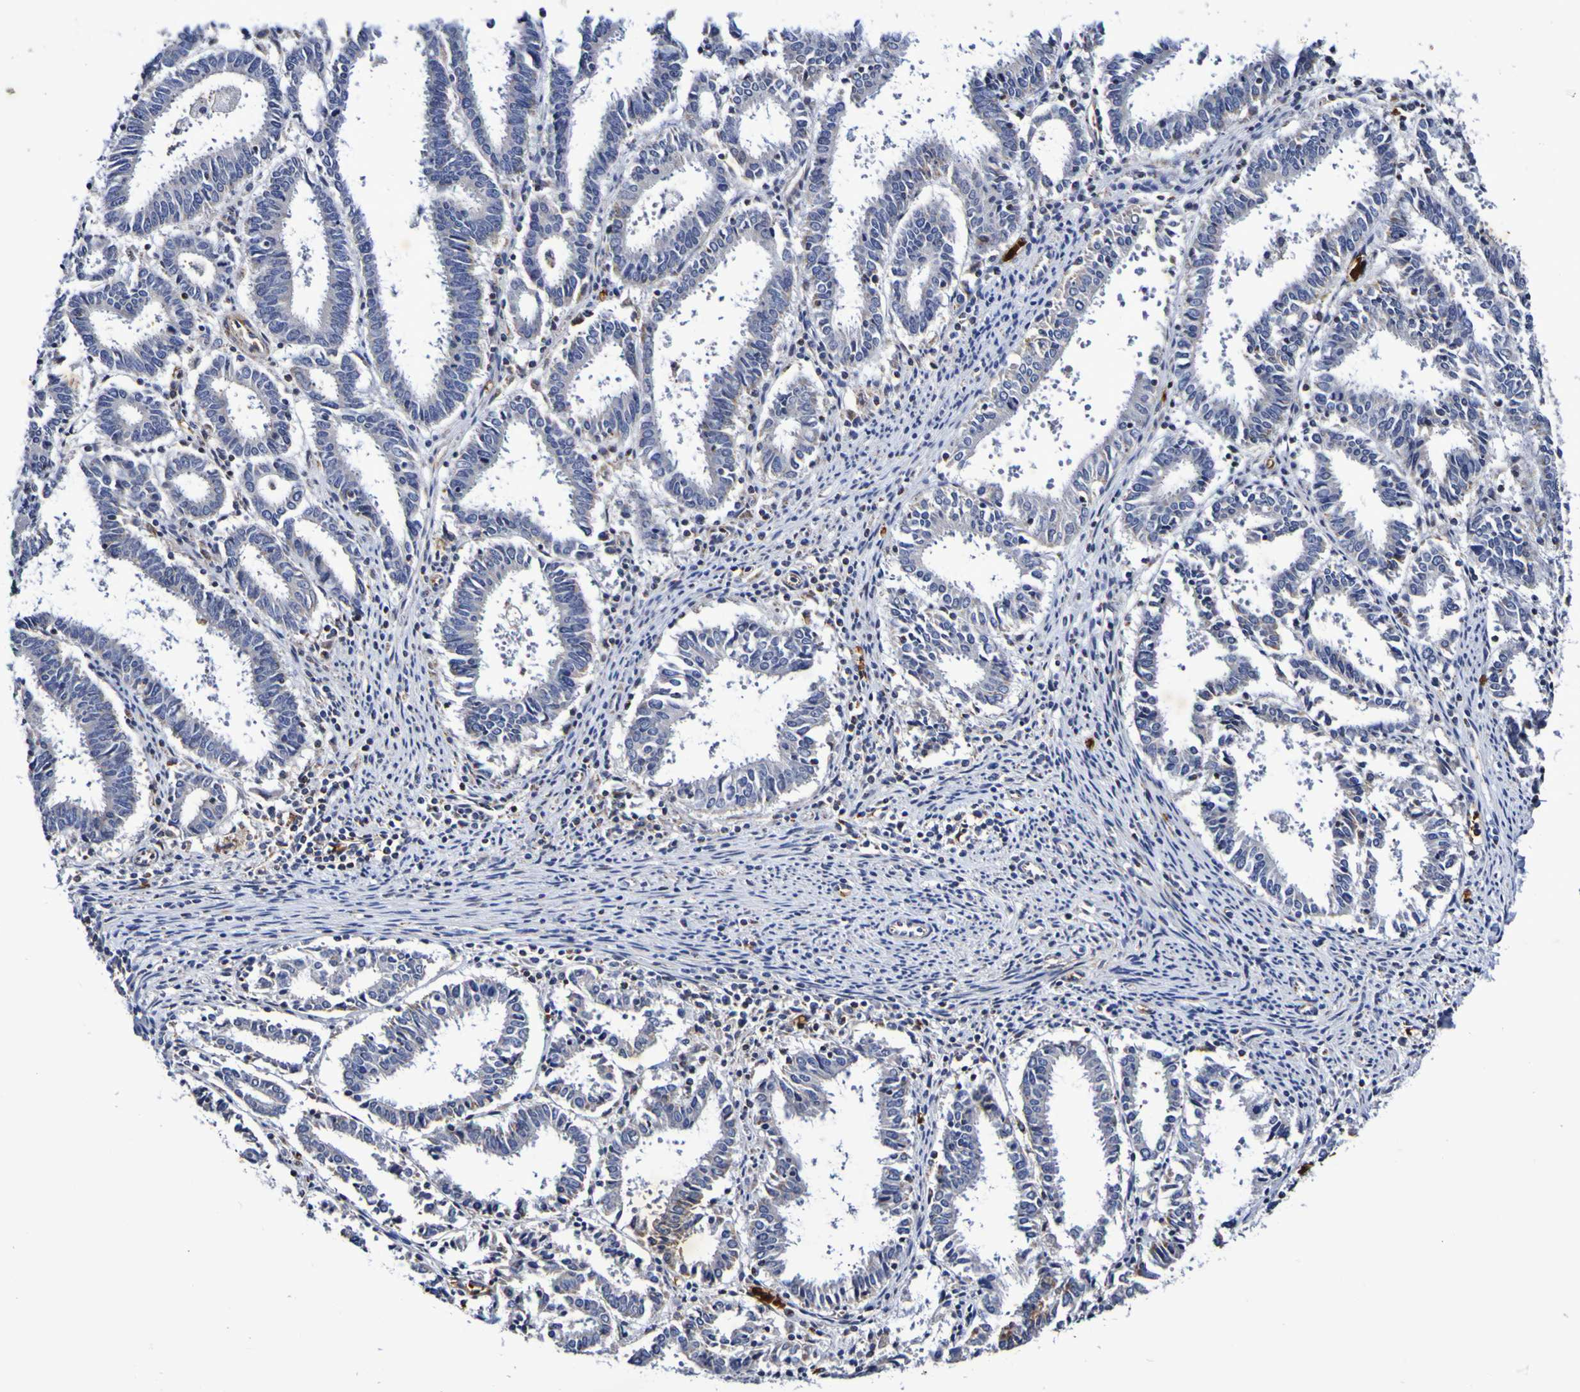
{"staining": {"intensity": "negative", "quantity": "none", "location": "none"}, "tissue": "endometrial cancer", "cell_type": "Tumor cells", "image_type": "cancer", "snomed": [{"axis": "morphology", "description": "Adenocarcinoma, NOS"}, {"axis": "topography", "description": "Uterus"}], "caption": "Tumor cells are negative for brown protein staining in endometrial adenocarcinoma.", "gene": "WNT4", "patient": {"sex": "female", "age": 83}}